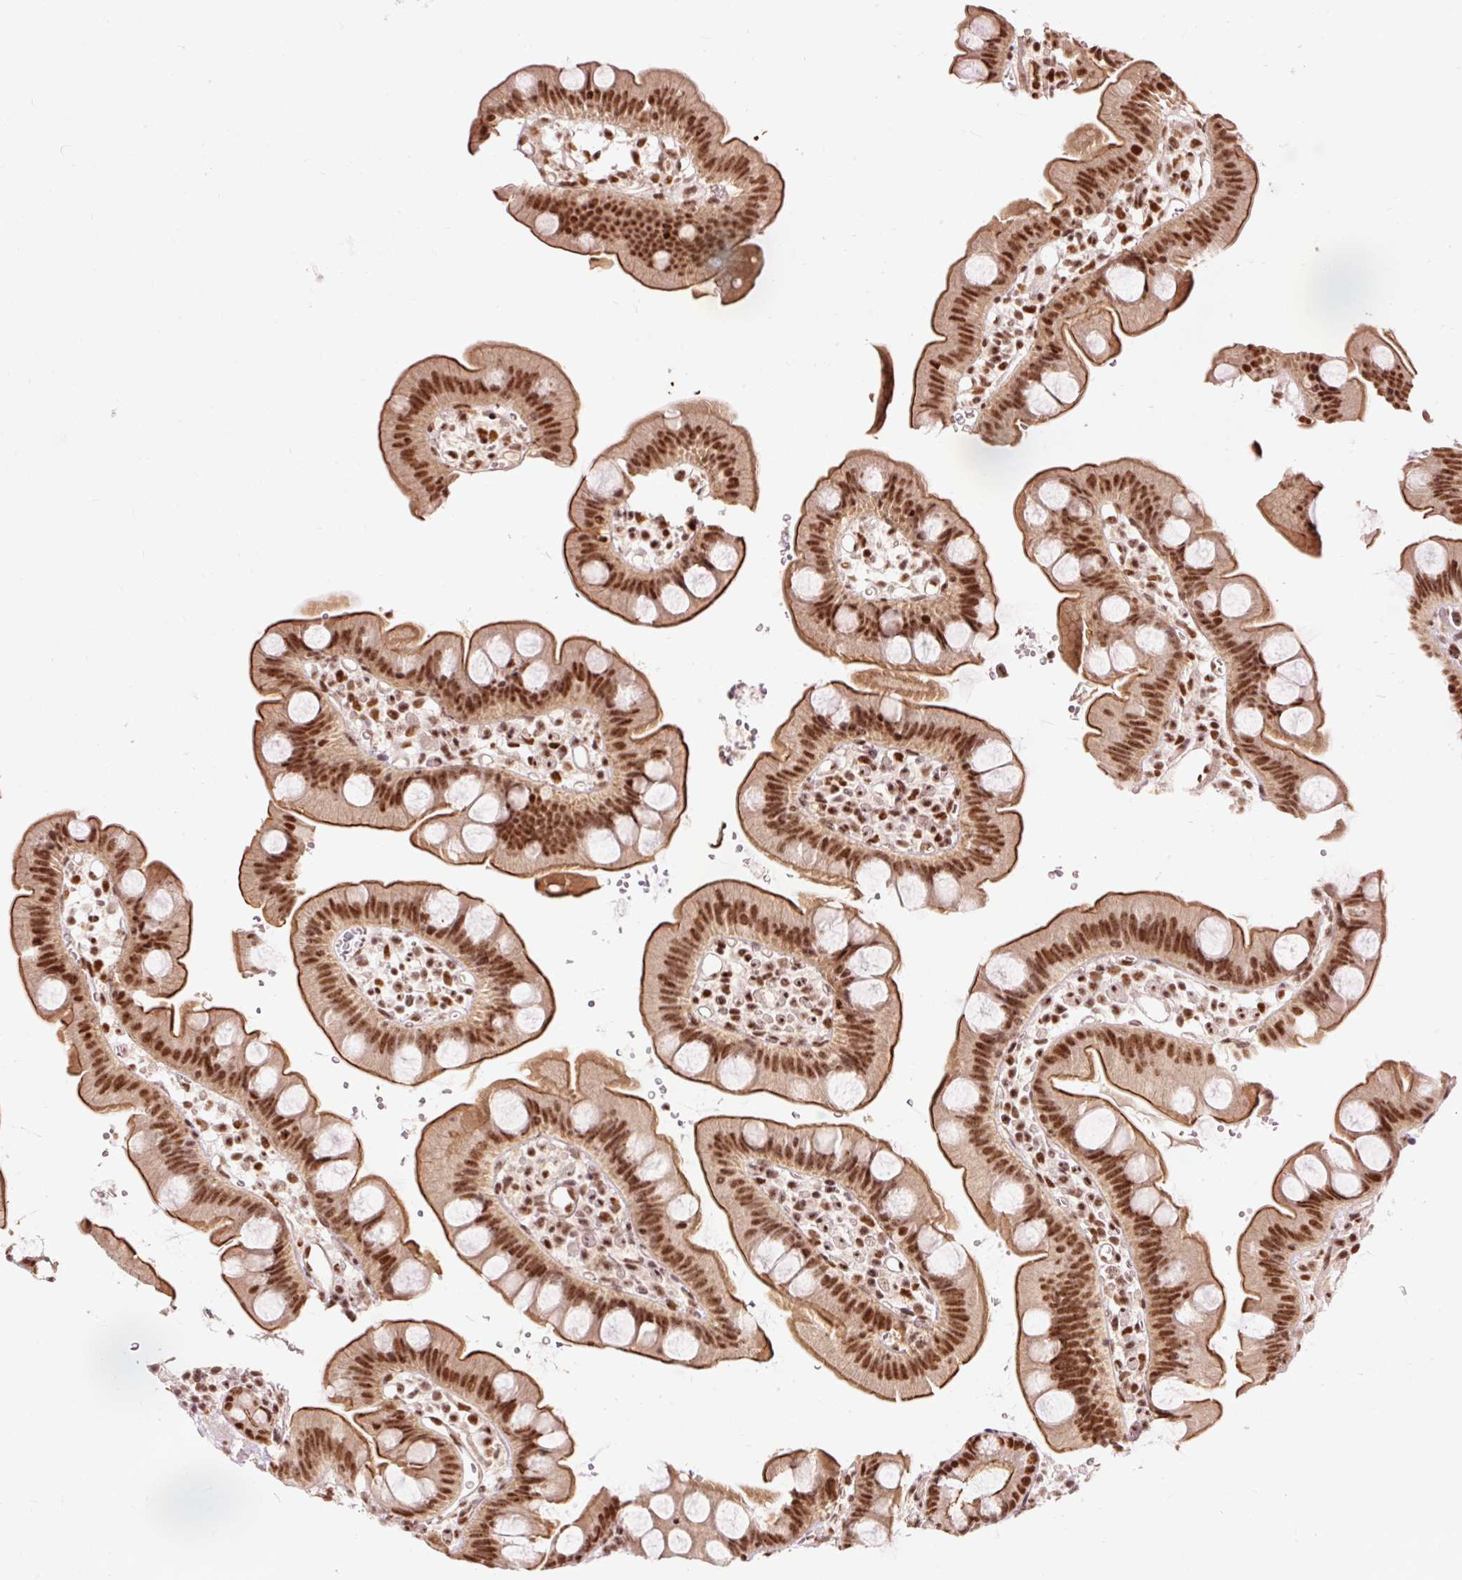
{"staining": {"intensity": "strong", "quantity": ">75%", "location": "cytoplasmic/membranous,nuclear"}, "tissue": "small intestine", "cell_type": "Glandular cells", "image_type": "normal", "snomed": [{"axis": "morphology", "description": "Normal tissue, NOS"}, {"axis": "topography", "description": "Small intestine"}], "caption": "Protein expression by immunohistochemistry (IHC) demonstrates strong cytoplasmic/membranous,nuclear staining in about >75% of glandular cells in benign small intestine.", "gene": "ZBTB44", "patient": {"sex": "female", "age": 68}}